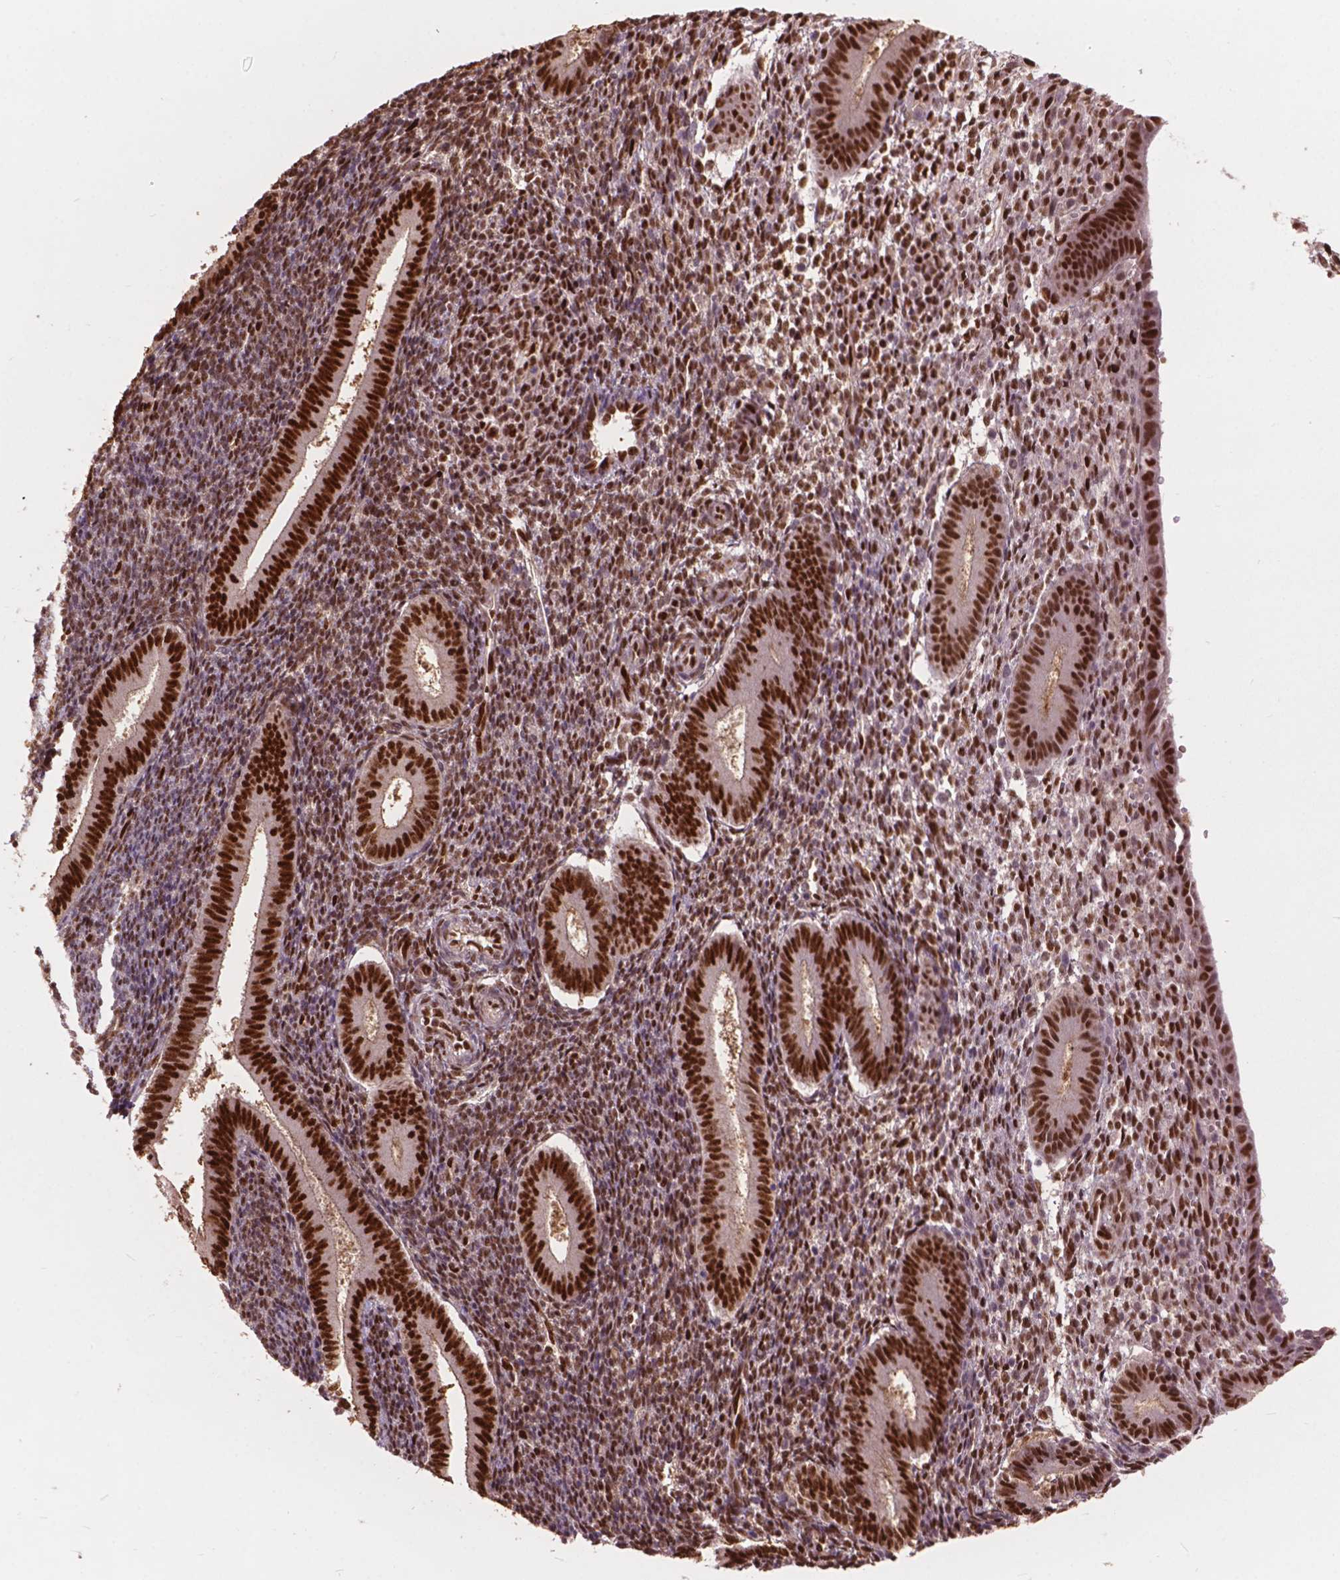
{"staining": {"intensity": "moderate", "quantity": ">75%", "location": "nuclear"}, "tissue": "endometrium", "cell_type": "Cells in endometrial stroma", "image_type": "normal", "snomed": [{"axis": "morphology", "description": "Normal tissue, NOS"}, {"axis": "topography", "description": "Endometrium"}], "caption": "Immunohistochemistry (IHC) staining of normal endometrium, which exhibits medium levels of moderate nuclear positivity in about >75% of cells in endometrial stroma indicating moderate nuclear protein staining. The staining was performed using DAB (3,3'-diaminobenzidine) (brown) for protein detection and nuclei were counterstained in hematoxylin (blue).", "gene": "ANP32A", "patient": {"sex": "female", "age": 25}}